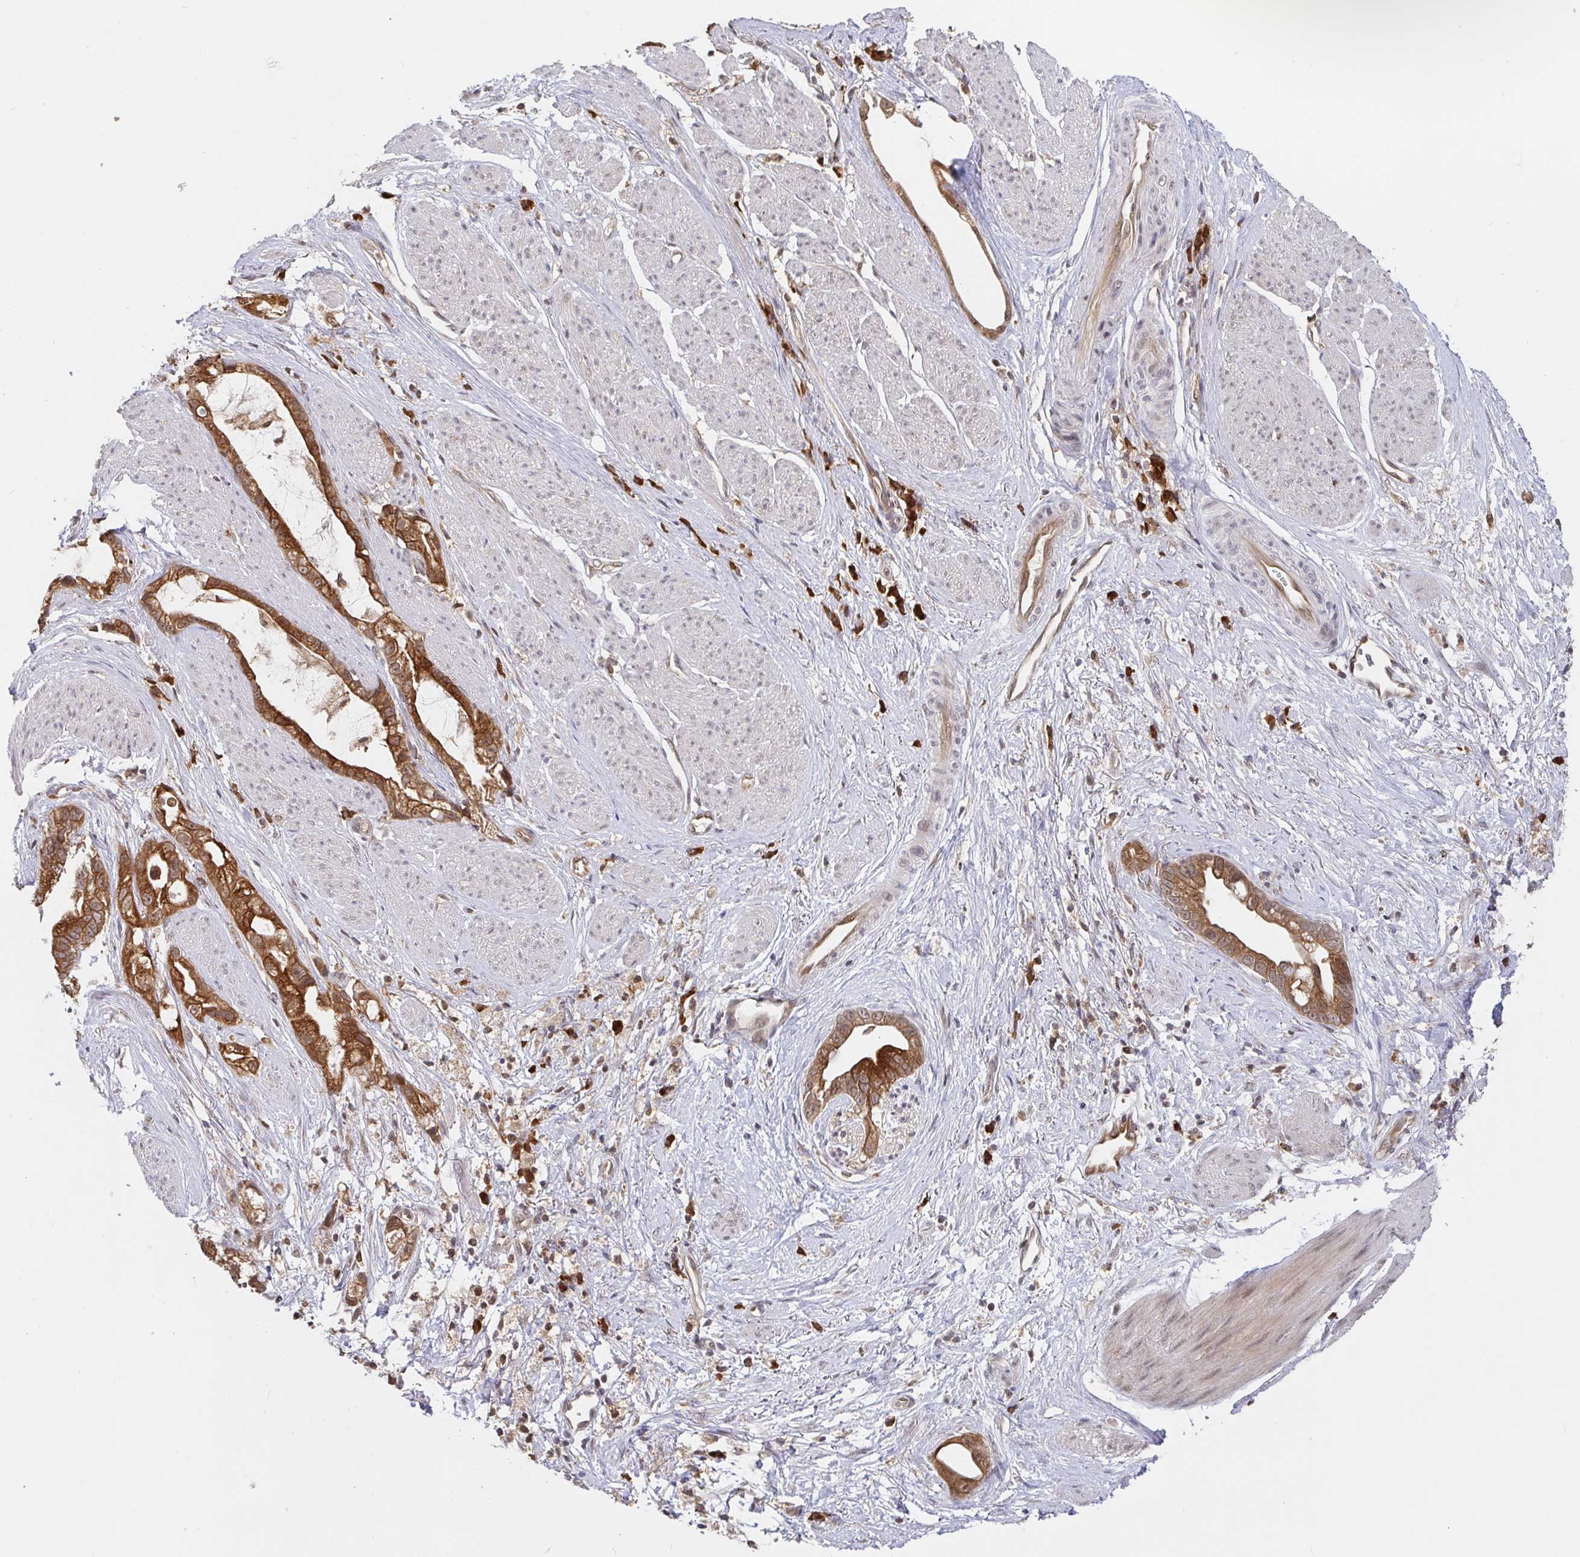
{"staining": {"intensity": "moderate", "quantity": ">75%", "location": "cytoplasmic/membranous"}, "tissue": "stomach cancer", "cell_type": "Tumor cells", "image_type": "cancer", "snomed": [{"axis": "morphology", "description": "Adenocarcinoma, NOS"}, {"axis": "topography", "description": "Stomach"}], "caption": "Stomach cancer (adenocarcinoma) stained for a protein demonstrates moderate cytoplasmic/membranous positivity in tumor cells. Nuclei are stained in blue.", "gene": "ALG1", "patient": {"sex": "male", "age": 55}}